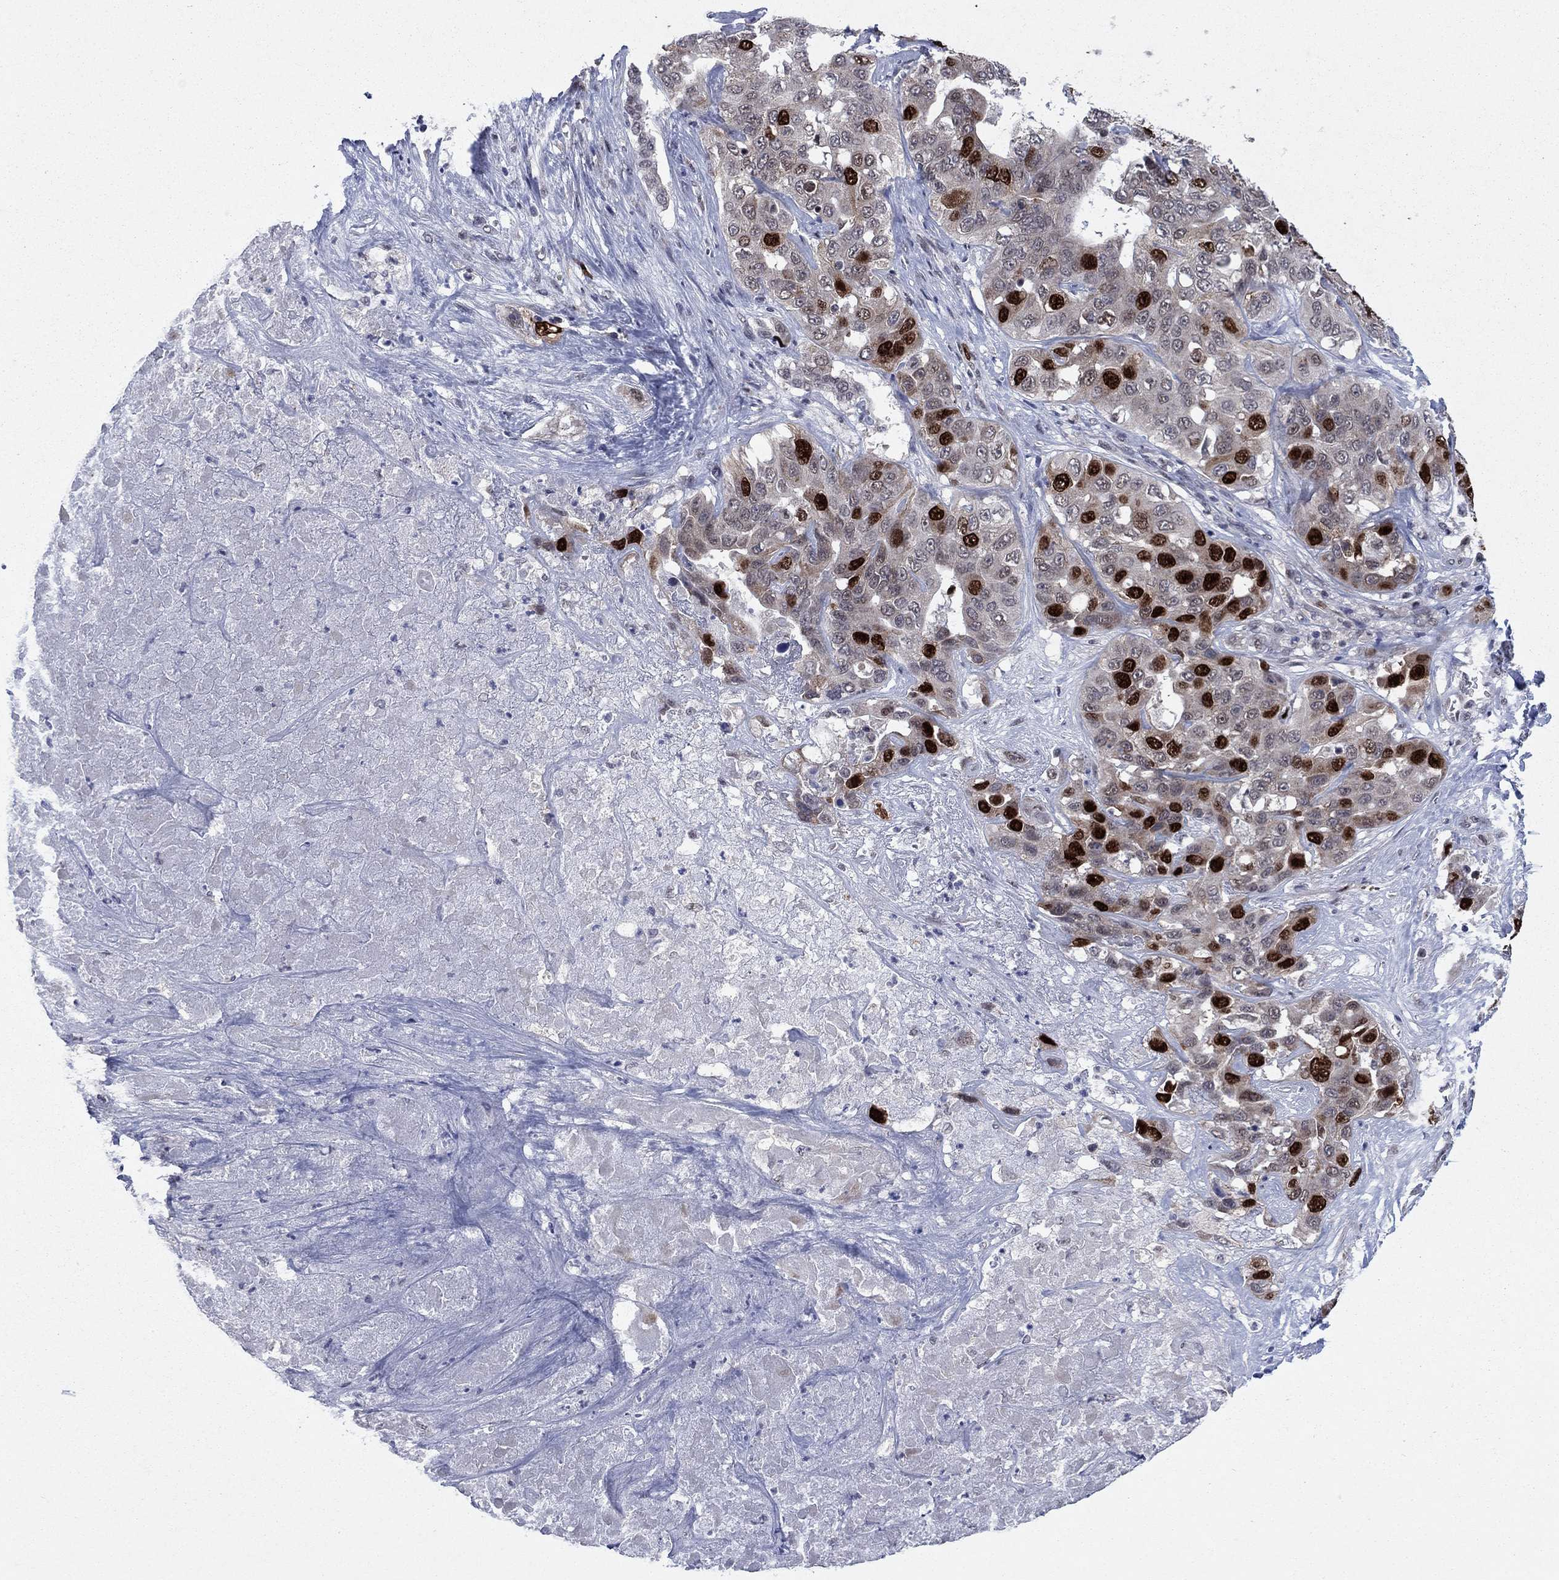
{"staining": {"intensity": "strong", "quantity": "25%-75%", "location": "nuclear"}, "tissue": "liver cancer", "cell_type": "Tumor cells", "image_type": "cancer", "snomed": [{"axis": "morphology", "description": "Cholangiocarcinoma"}, {"axis": "topography", "description": "Liver"}], "caption": "Immunohistochemistry image of human liver cancer (cholangiocarcinoma) stained for a protein (brown), which shows high levels of strong nuclear positivity in about 25%-75% of tumor cells.", "gene": "CDCA5", "patient": {"sex": "female", "age": 52}}